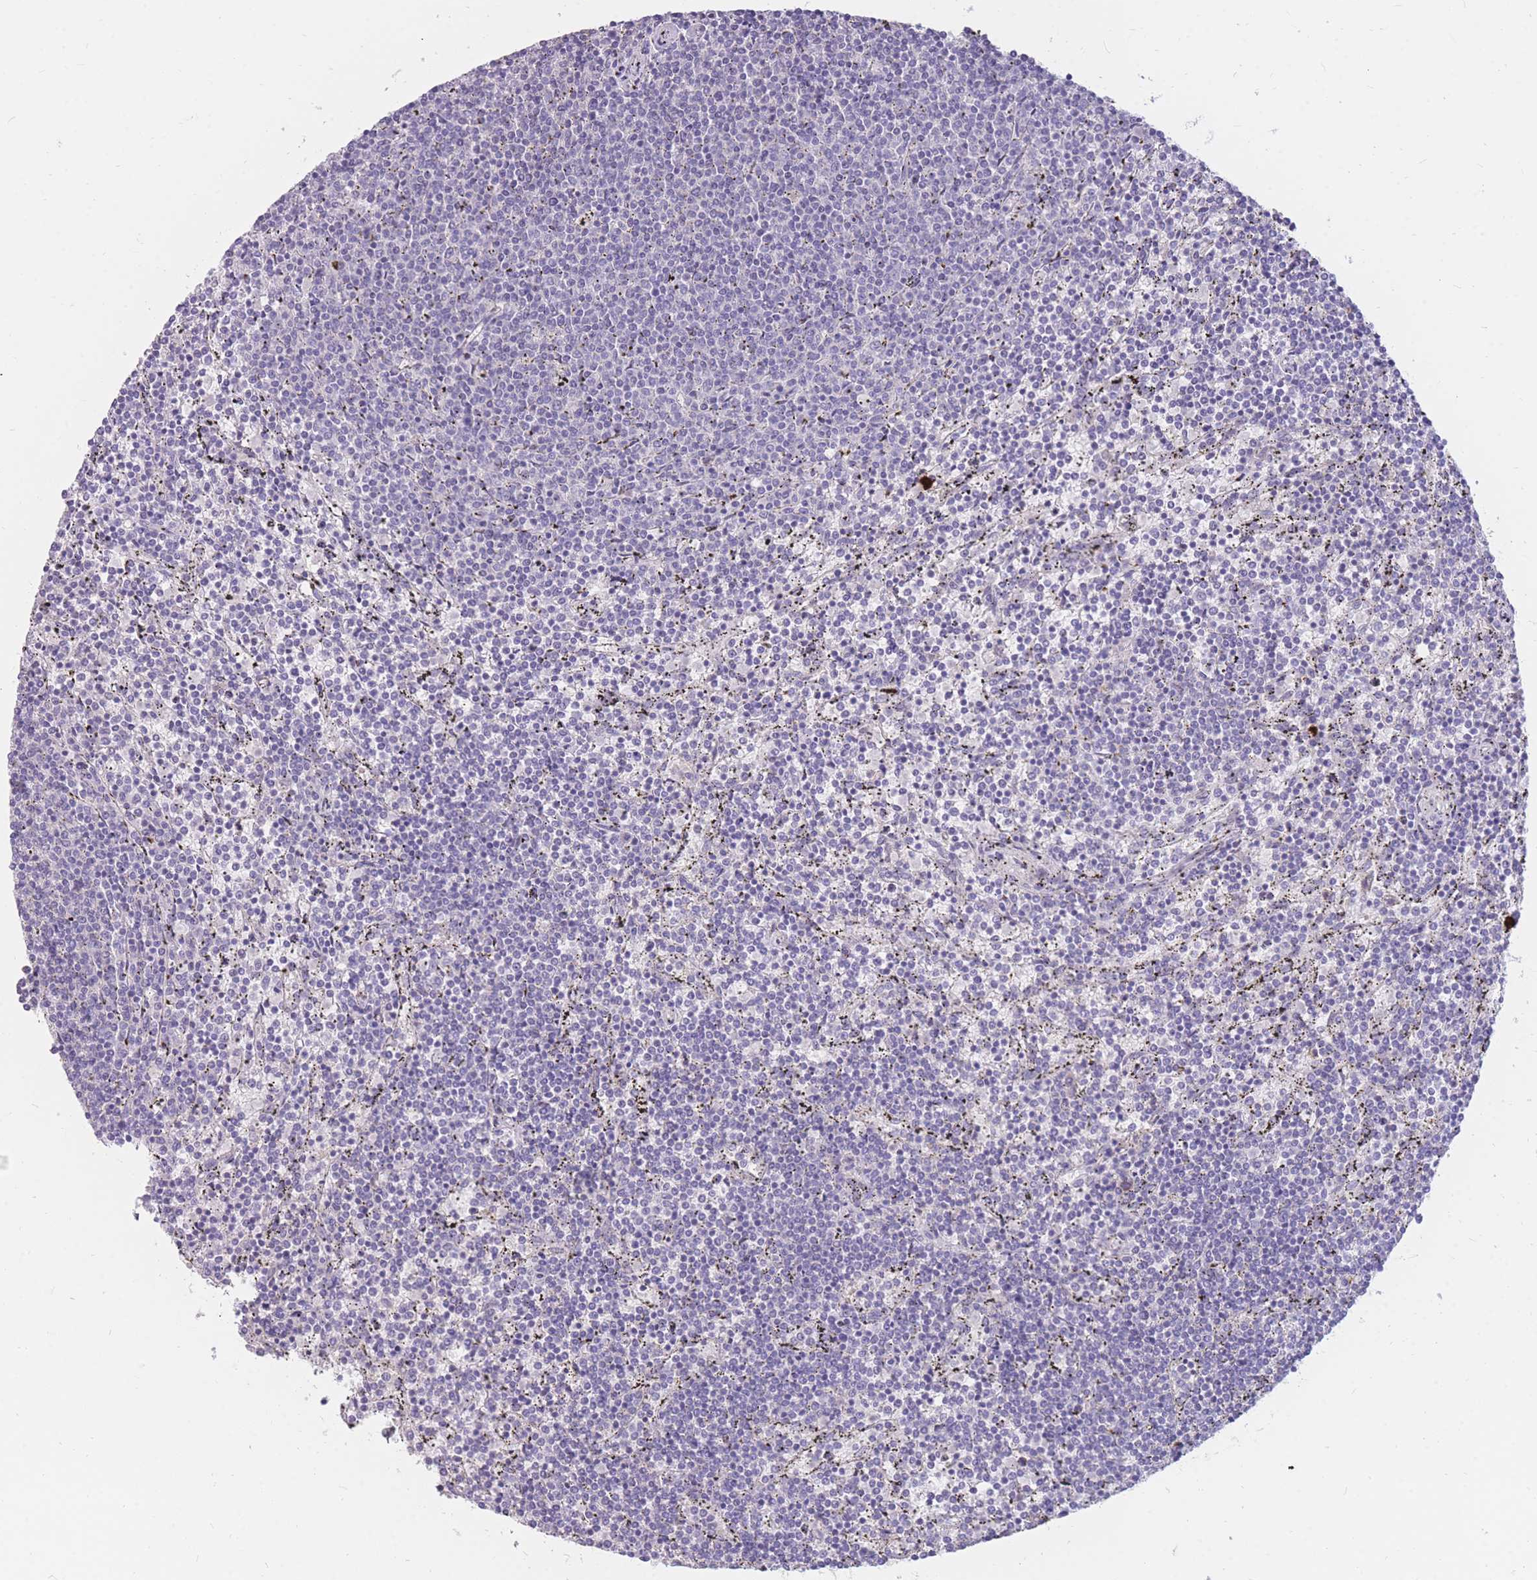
{"staining": {"intensity": "negative", "quantity": "none", "location": "none"}, "tissue": "lymphoma", "cell_type": "Tumor cells", "image_type": "cancer", "snomed": [{"axis": "morphology", "description": "Malignant lymphoma, non-Hodgkin's type, Low grade"}, {"axis": "topography", "description": "Spleen"}], "caption": "Immunohistochemistry (IHC) histopathology image of neoplastic tissue: low-grade malignant lymphoma, non-Hodgkin's type stained with DAB exhibits no significant protein staining in tumor cells.", "gene": "TPSD1", "patient": {"sex": "female", "age": 50}}